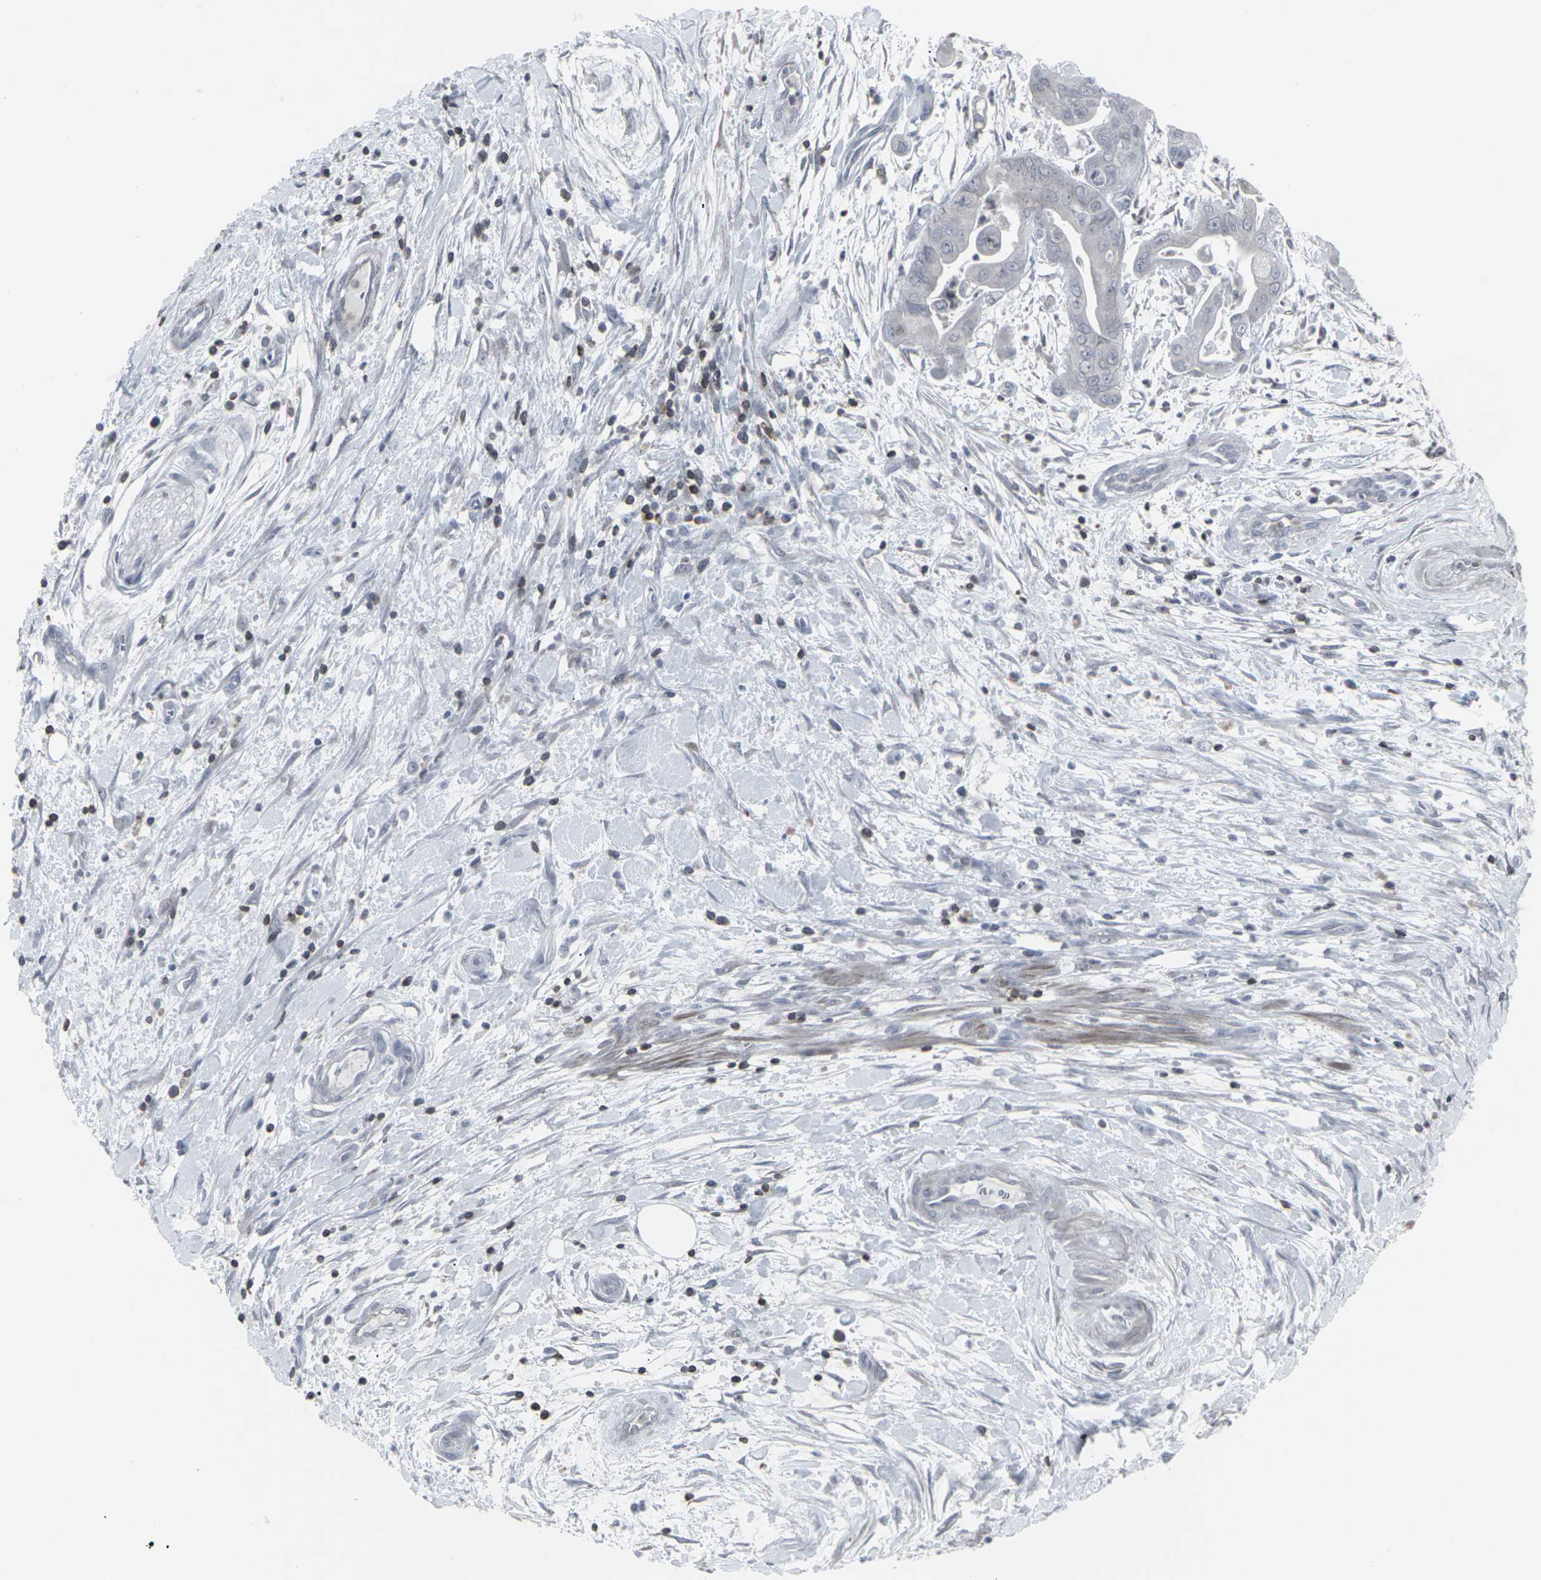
{"staining": {"intensity": "negative", "quantity": "none", "location": "none"}, "tissue": "pancreatic cancer", "cell_type": "Tumor cells", "image_type": "cancer", "snomed": [{"axis": "morphology", "description": "Adenocarcinoma, NOS"}, {"axis": "topography", "description": "Pancreas"}], "caption": "Pancreatic cancer (adenocarcinoma) stained for a protein using immunohistochemistry exhibits no staining tumor cells.", "gene": "APOBEC2", "patient": {"sex": "female", "age": 75}}